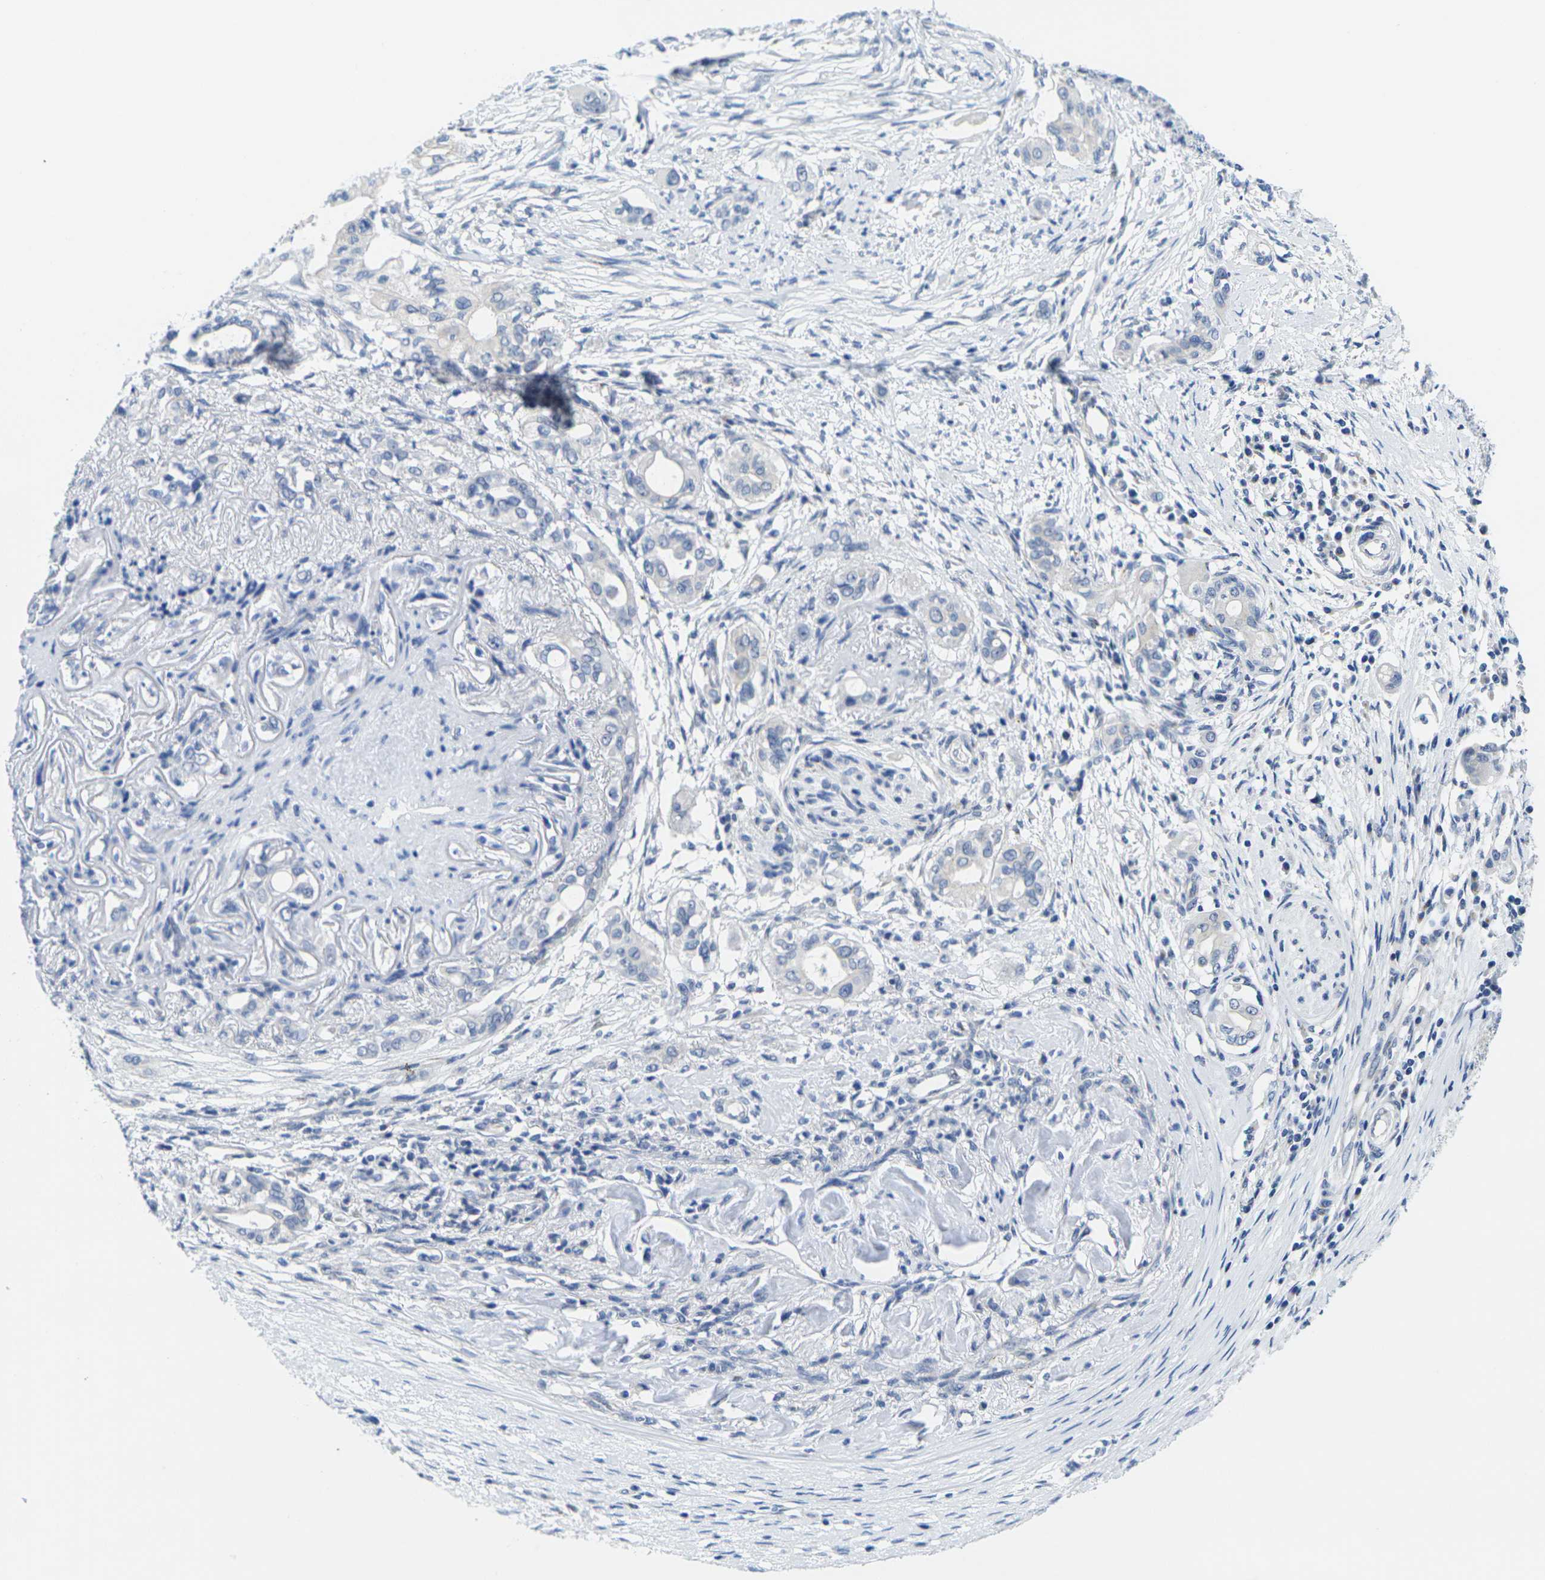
{"staining": {"intensity": "negative", "quantity": "none", "location": "none"}, "tissue": "pancreatic cancer", "cell_type": "Tumor cells", "image_type": "cancer", "snomed": [{"axis": "morphology", "description": "Adenocarcinoma, NOS"}, {"axis": "topography", "description": "Pancreas"}], "caption": "Tumor cells show no significant protein expression in adenocarcinoma (pancreatic). Brightfield microscopy of immunohistochemistry (IHC) stained with DAB (brown) and hematoxylin (blue), captured at high magnification.", "gene": "CRK", "patient": {"sex": "female", "age": 60}}